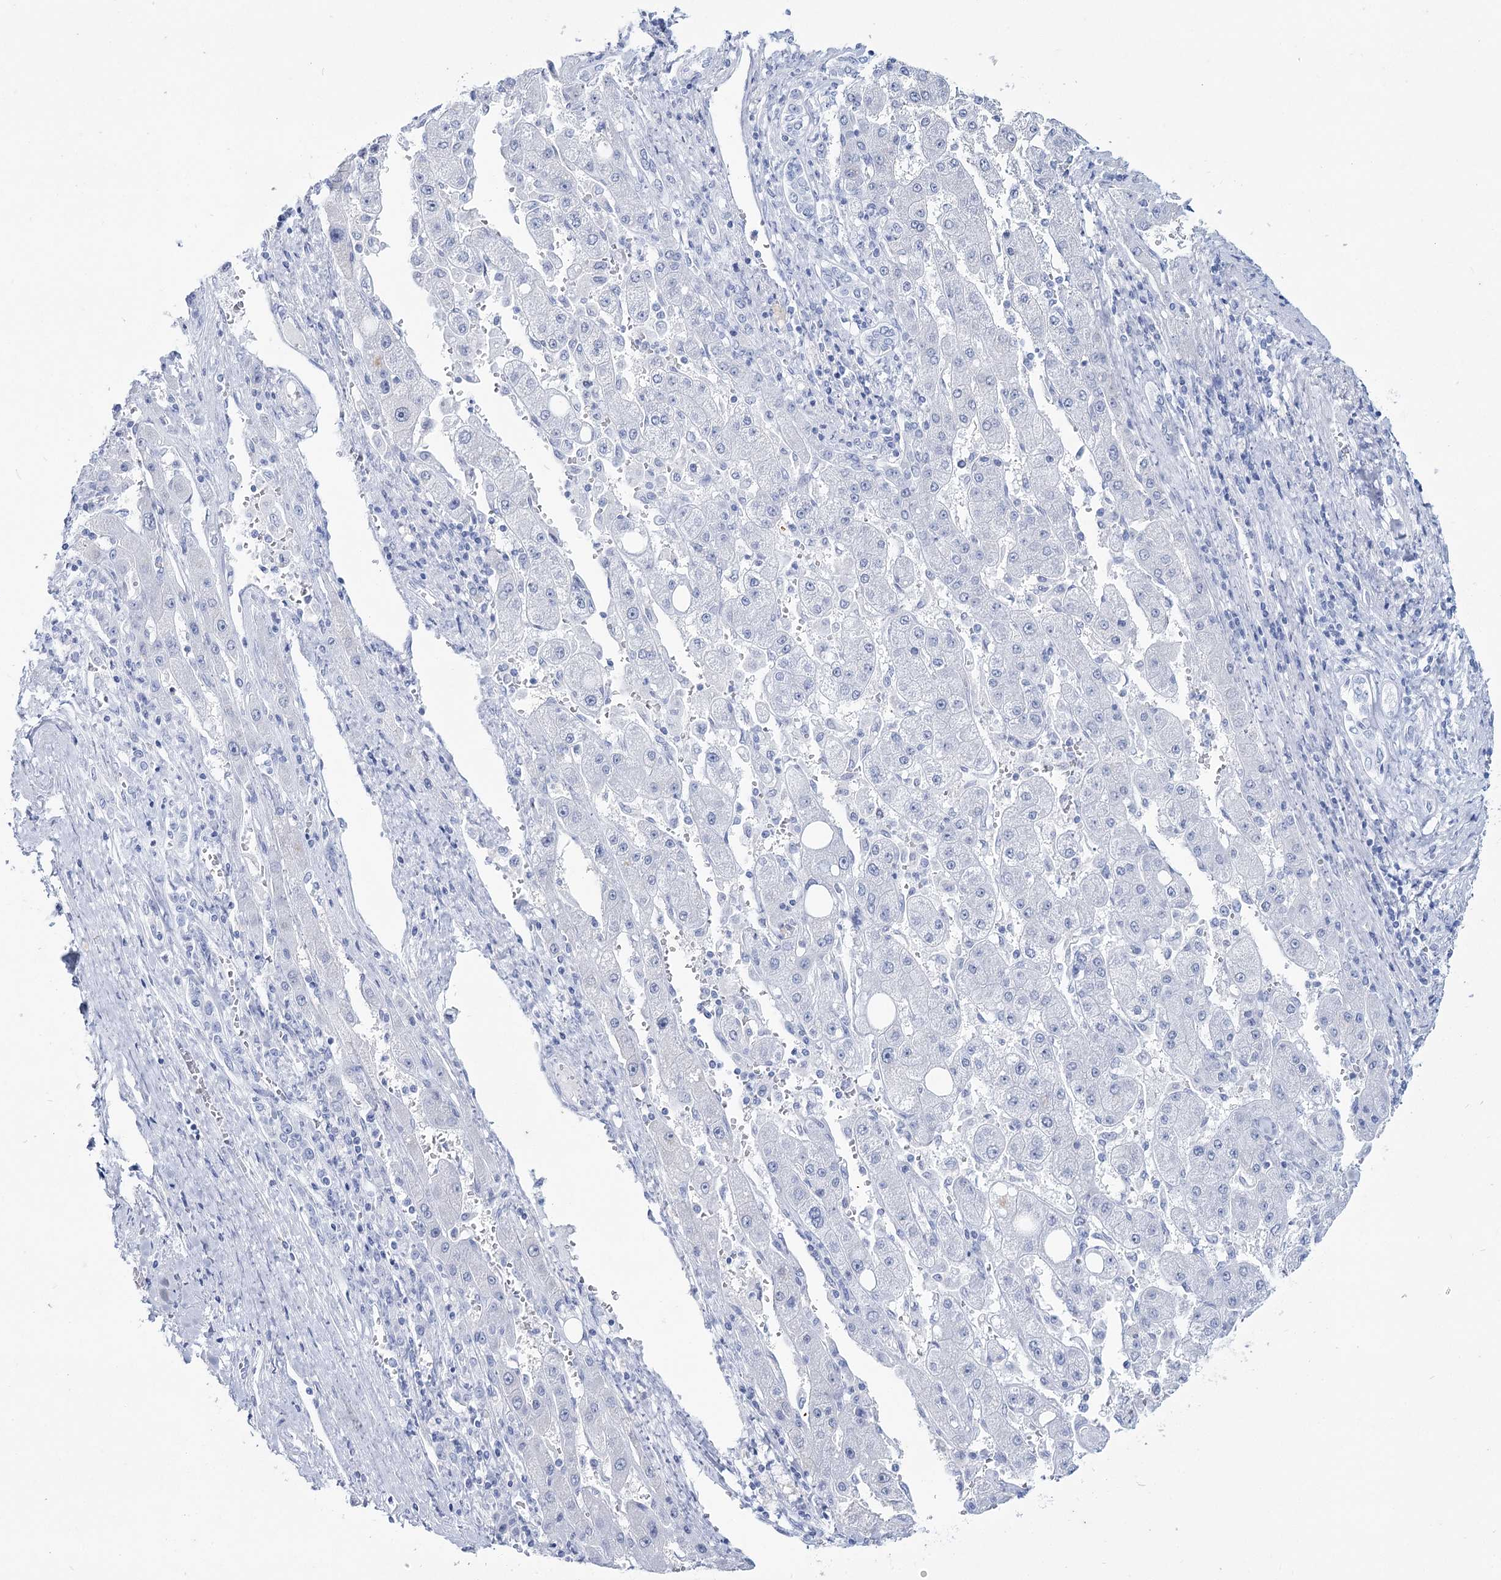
{"staining": {"intensity": "negative", "quantity": "none", "location": "none"}, "tissue": "liver cancer", "cell_type": "Tumor cells", "image_type": "cancer", "snomed": [{"axis": "morphology", "description": "Carcinoma, Hepatocellular, NOS"}, {"axis": "topography", "description": "Liver"}], "caption": "Tumor cells are negative for protein expression in human liver cancer (hepatocellular carcinoma).", "gene": "RNF186", "patient": {"sex": "female", "age": 73}}